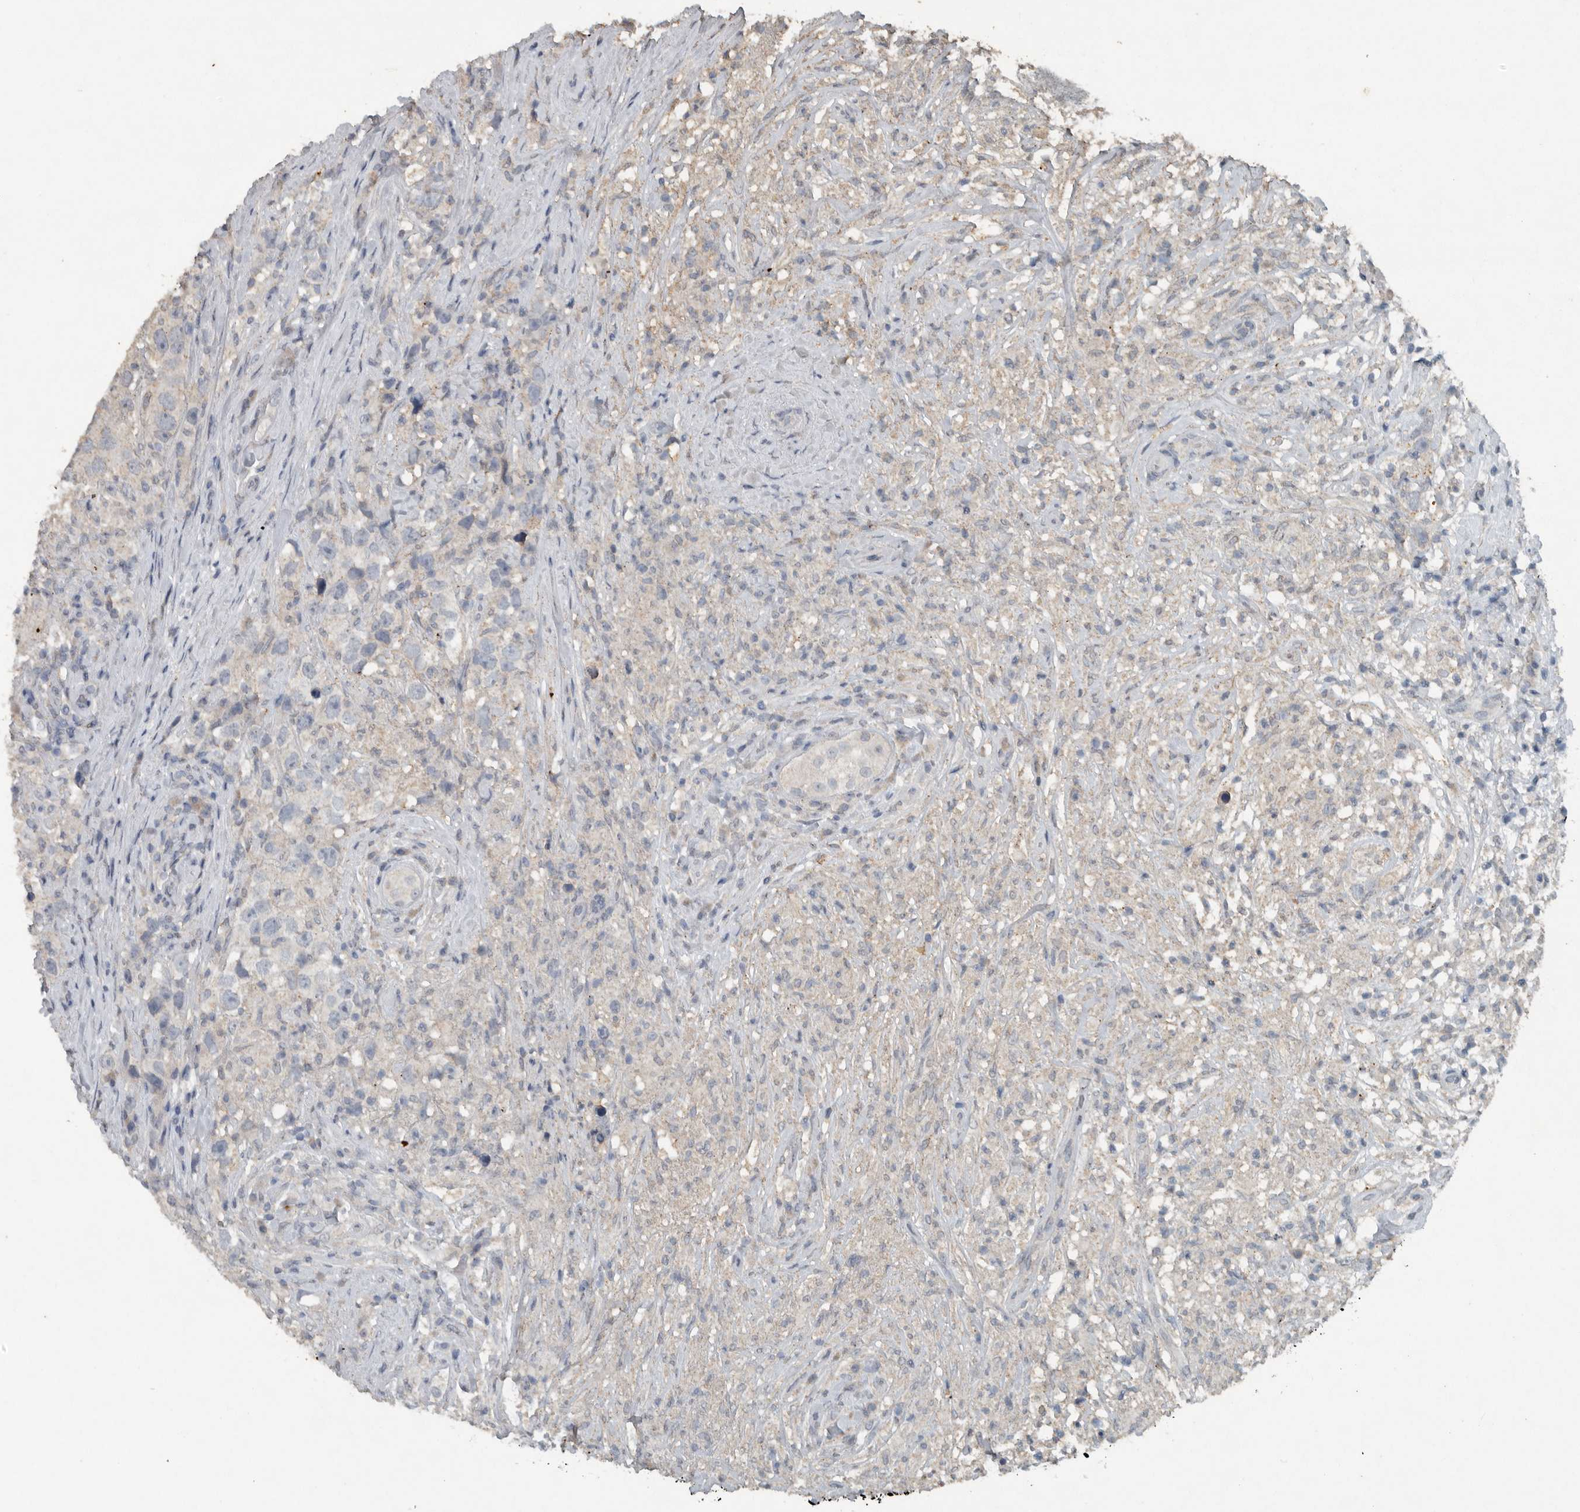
{"staining": {"intensity": "negative", "quantity": "none", "location": "none"}, "tissue": "testis cancer", "cell_type": "Tumor cells", "image_type": "cancer", "snomed": [{"axis": "morphology", "description": "Seminoma, NOS"}, {"axis": "topography", "description": "Testis"}], "caption": "High magnification brightfield microscopy of seminoma (testis) stained with DAB (3,3'-diaminobenzidine) (brown) and counterstained with hematoxylin (blue): tumor cells show no significant staining.", "gene": "IL20", "patient": {"sex": "male", "age": 49}}